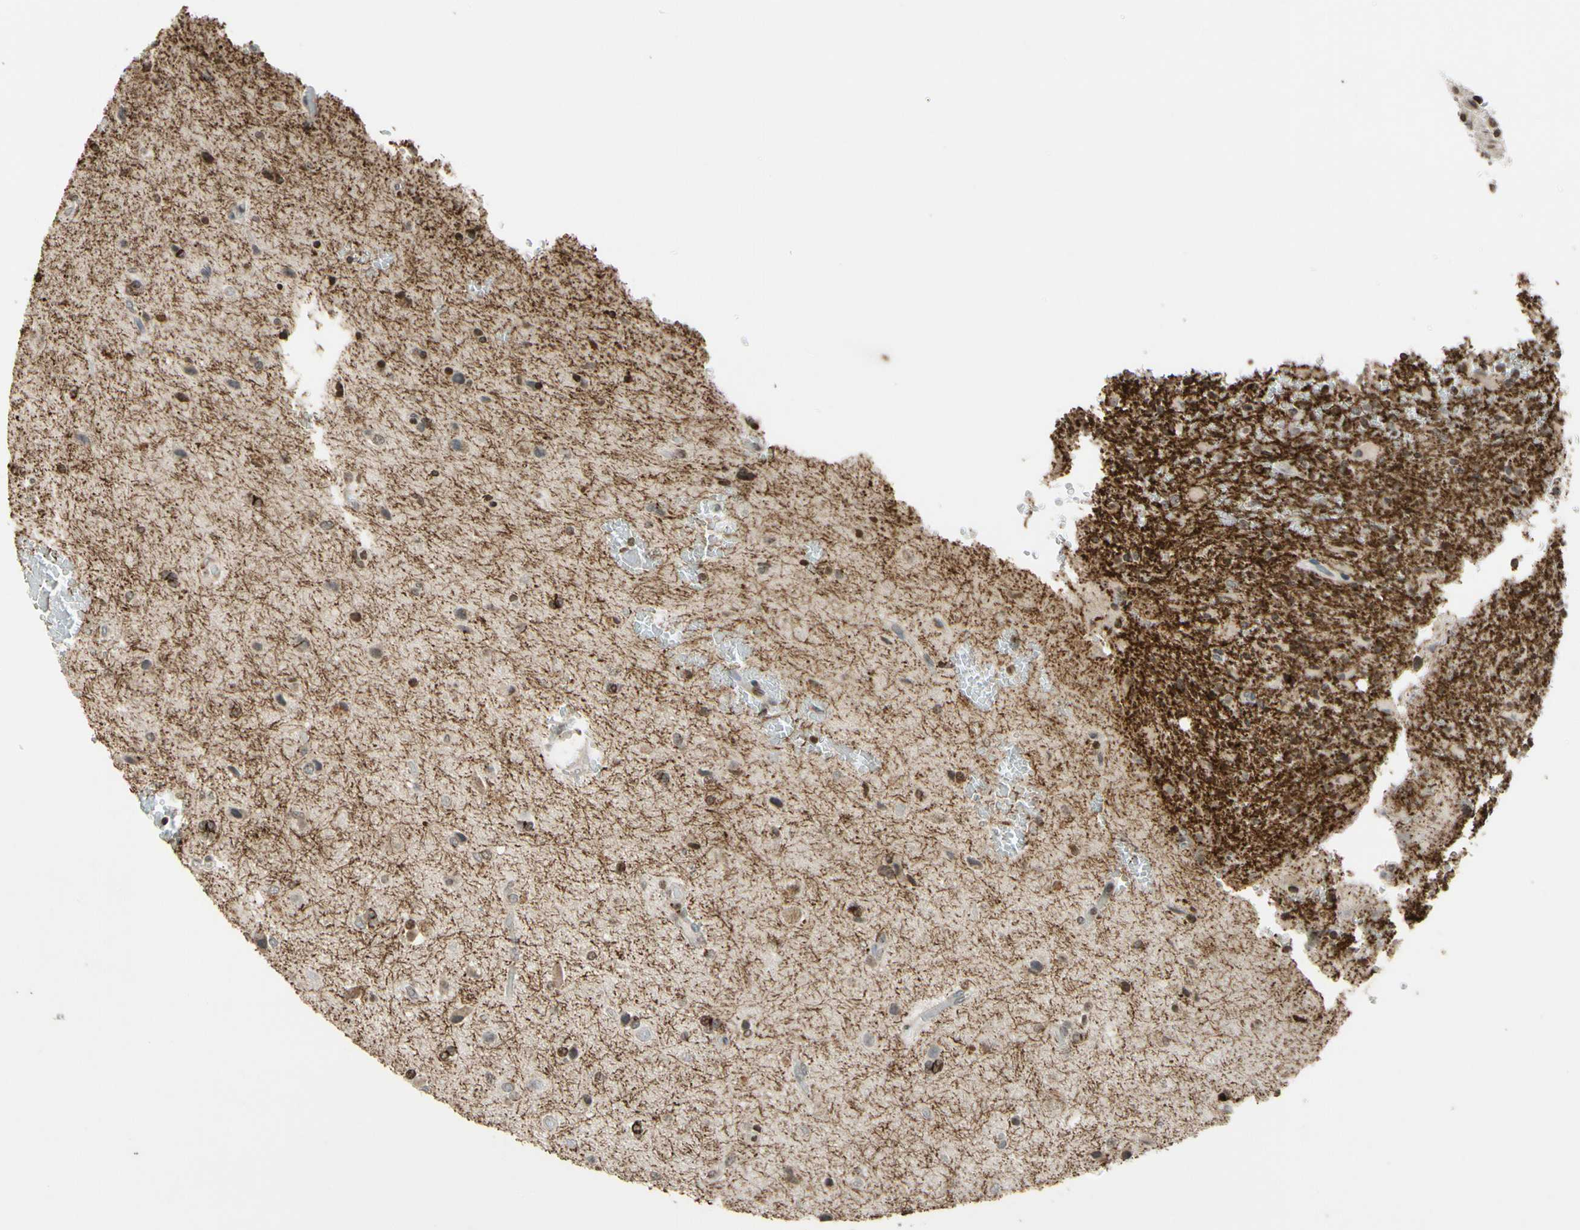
{"staining": {"intensity": "moderate", "quantity": ">75%", "location": "cytoplasmic/membranous"}, "tissue": "glioma", "cell_type": "Tumor cells", "image_type": "cancer", "snomed": [{"axis": "morphology", "description": "Glioma, malignant, High grade"}, {"axis": "topography", "description": "Brain"}], "caption": "High-grade glioma (malignant) stained with a protein marker displays moderate staining in tumor cells.", "gene": "CLDN11", "patient": {"sex": "male", "age": 71}}